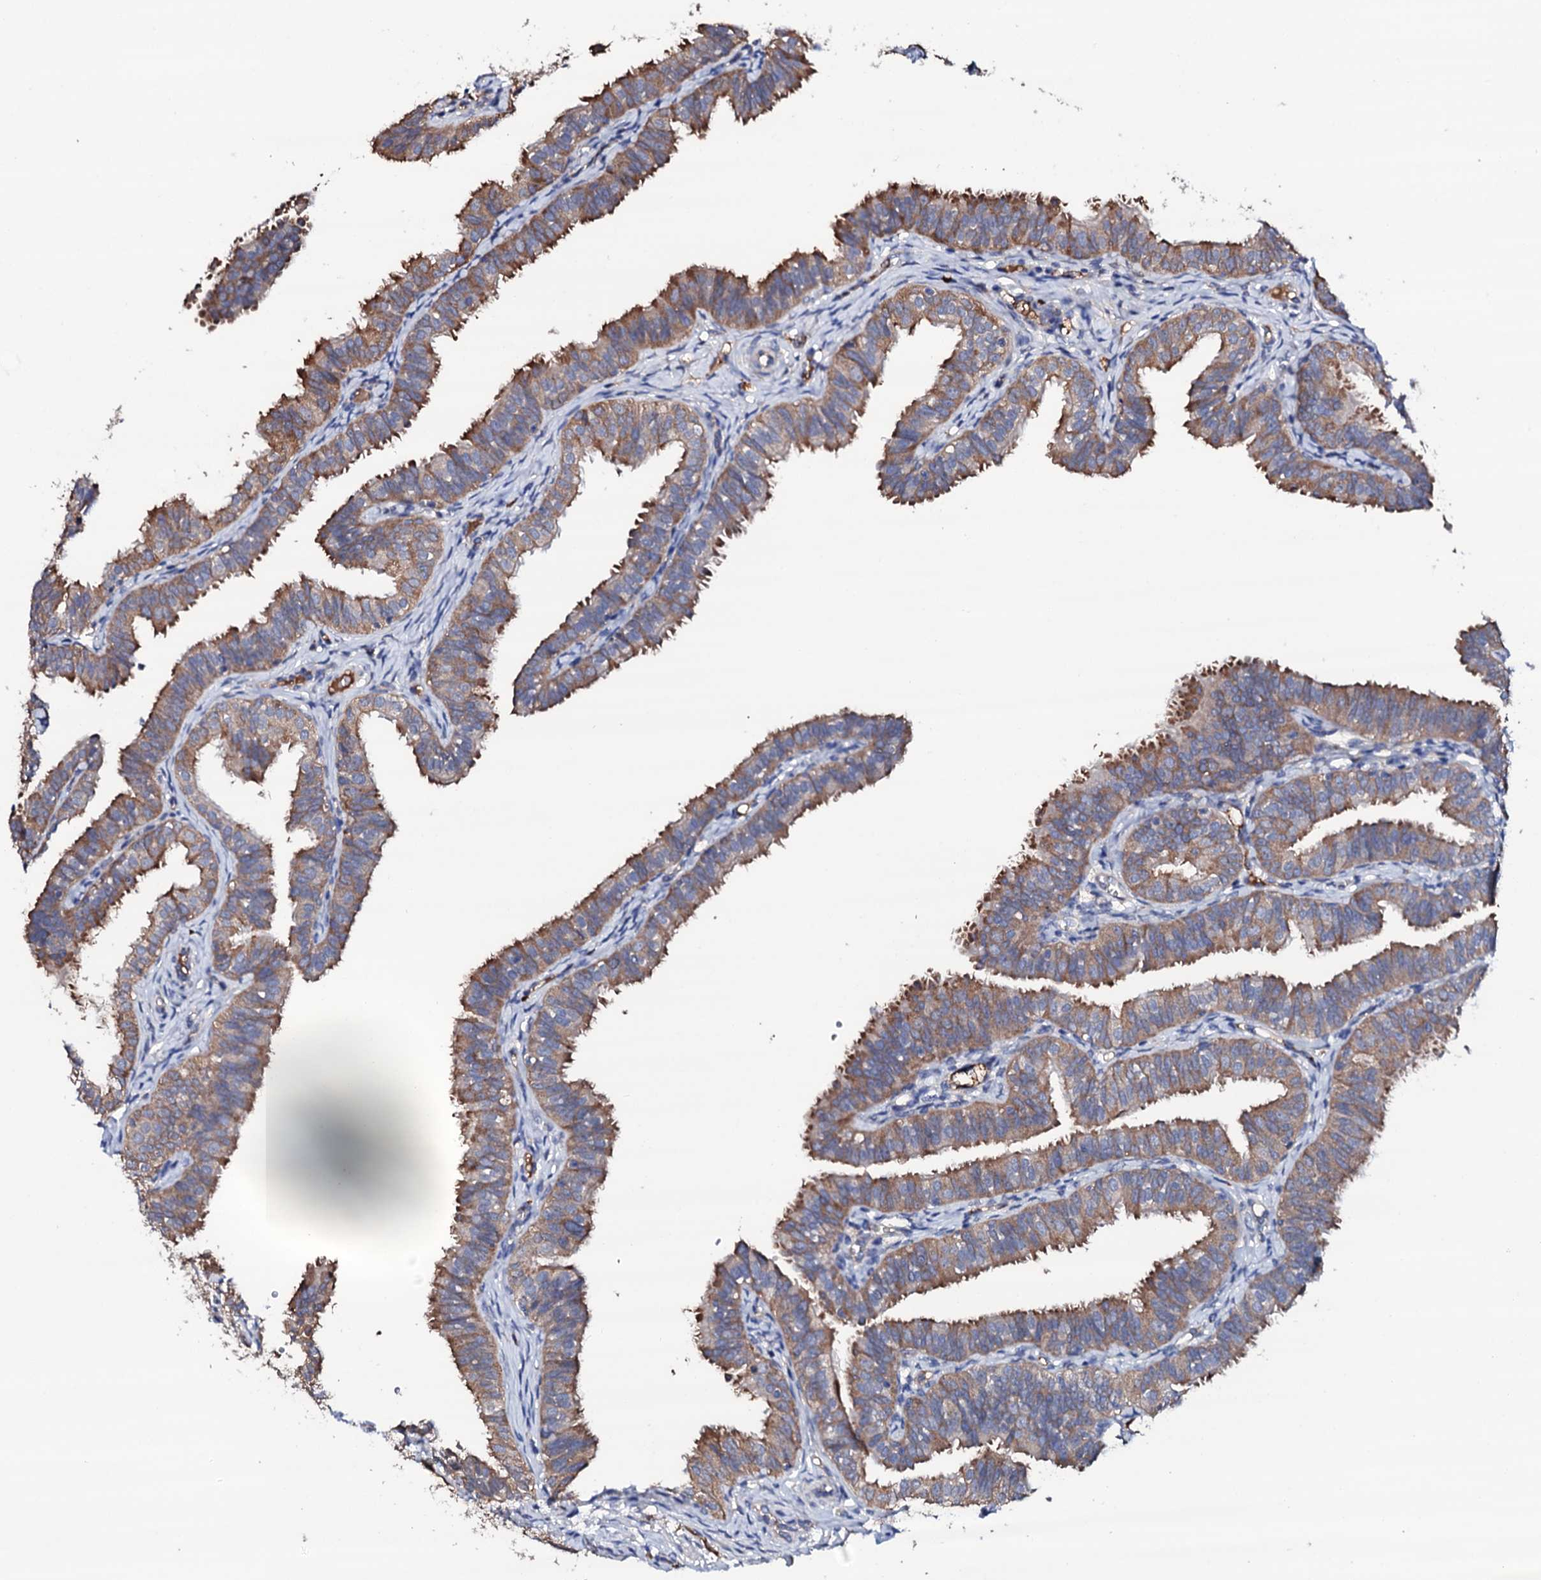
{"staining": {"intensity": "moderate", "quantity": ">75%", "location": "cytoplasmic/membranous"}, "tissue": "fallopian tube", "cell_type": "Glandular cells", "image_type": "normal", "snomed": [{"axis": "morphology", "description": "Normal tissue, NOS"}, {"axis": "topography", "description": "Fallopian tube"}], "caption": "Protein expression analysis of unremarkable fallopian tube demonstrates moderate cytoplasmic/membranous positivity in approximately >75% of glandular cells. The protein of interest is shown in brown color, while the nuclei are stained blue.", "gene": "TCAF2C", "patient": {"sex": "female", "age": 35}}